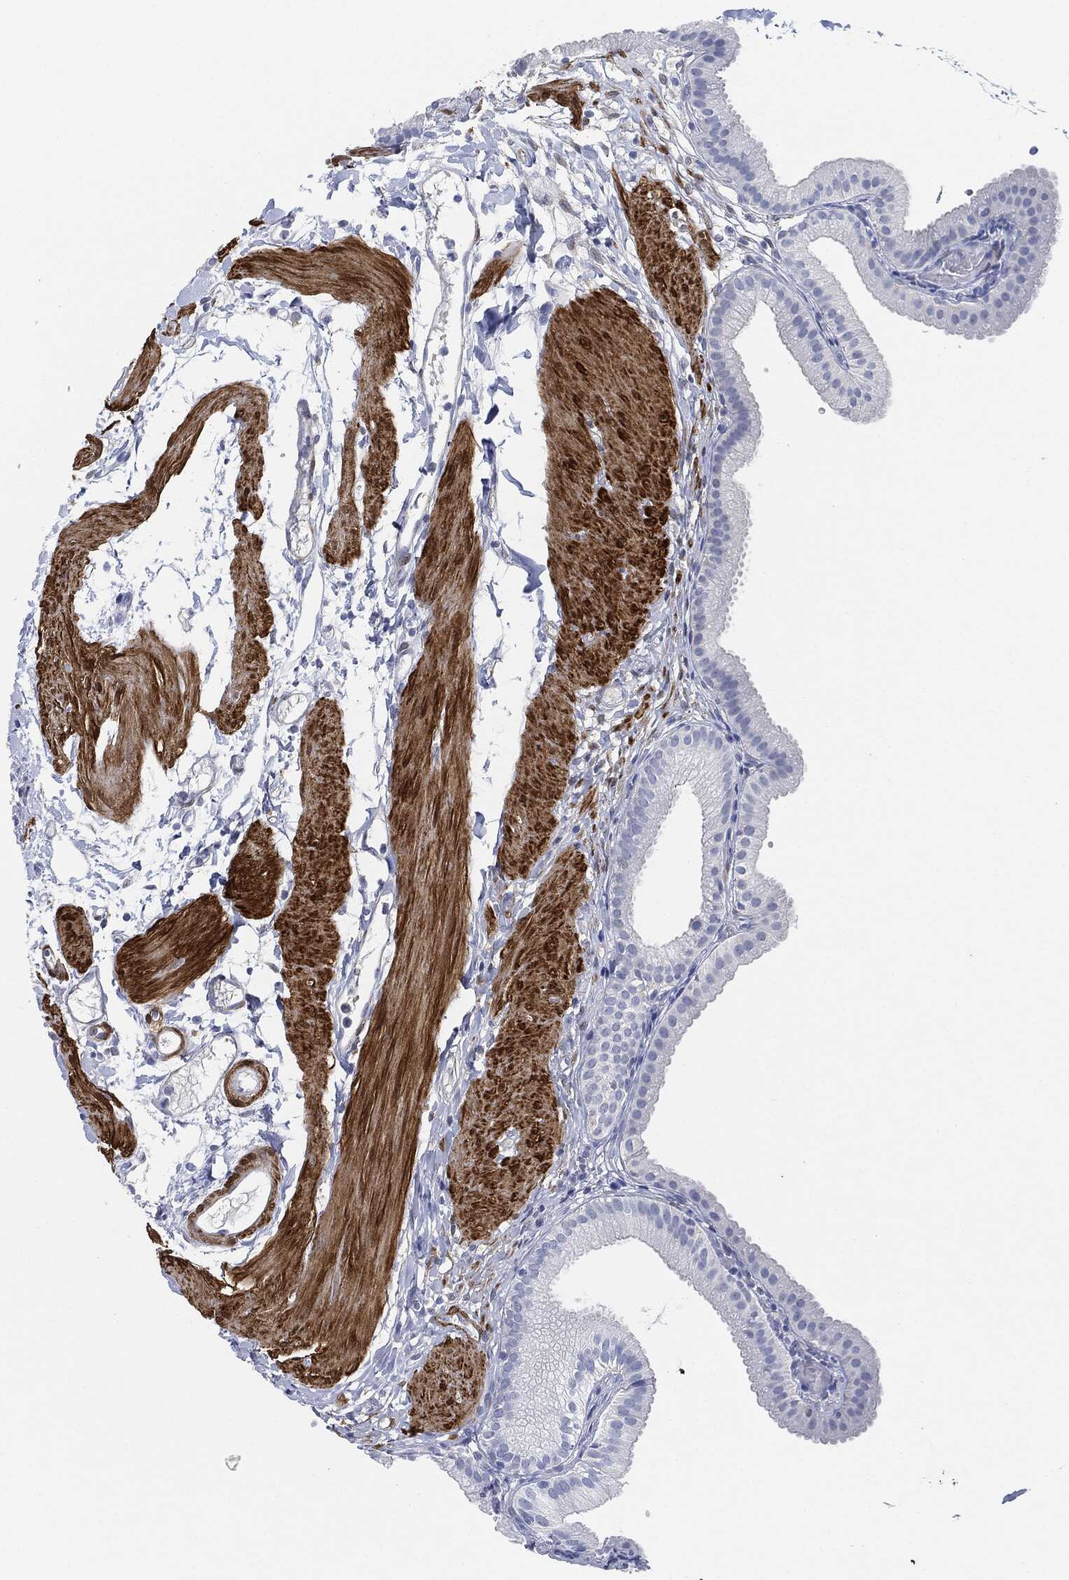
{"staining": {"intensity": "negative", "quantity": "none", "location": "none"}, "tissue": "gallbladder", "cell_type": "Glandular cells", "image_type": "normal", "snomed": [{"axis": "morphology", "description": "Normal tissue, NOS"}, {"axis": "topography", "description": "Gallbladder"}, {"axis": "topography", "description": "Peripheral nerve tissue"}], "caption": "Glandular cells show no significant expression in unremarkable gallbladder. (Stains: DAB immunohistochemistry (IHC) with hematoxylin counter stain, Microscopy: brightfield microscopy at high magnification).", "gene": "TAGLN", "patient": {"sex": "female", "age": 45}}